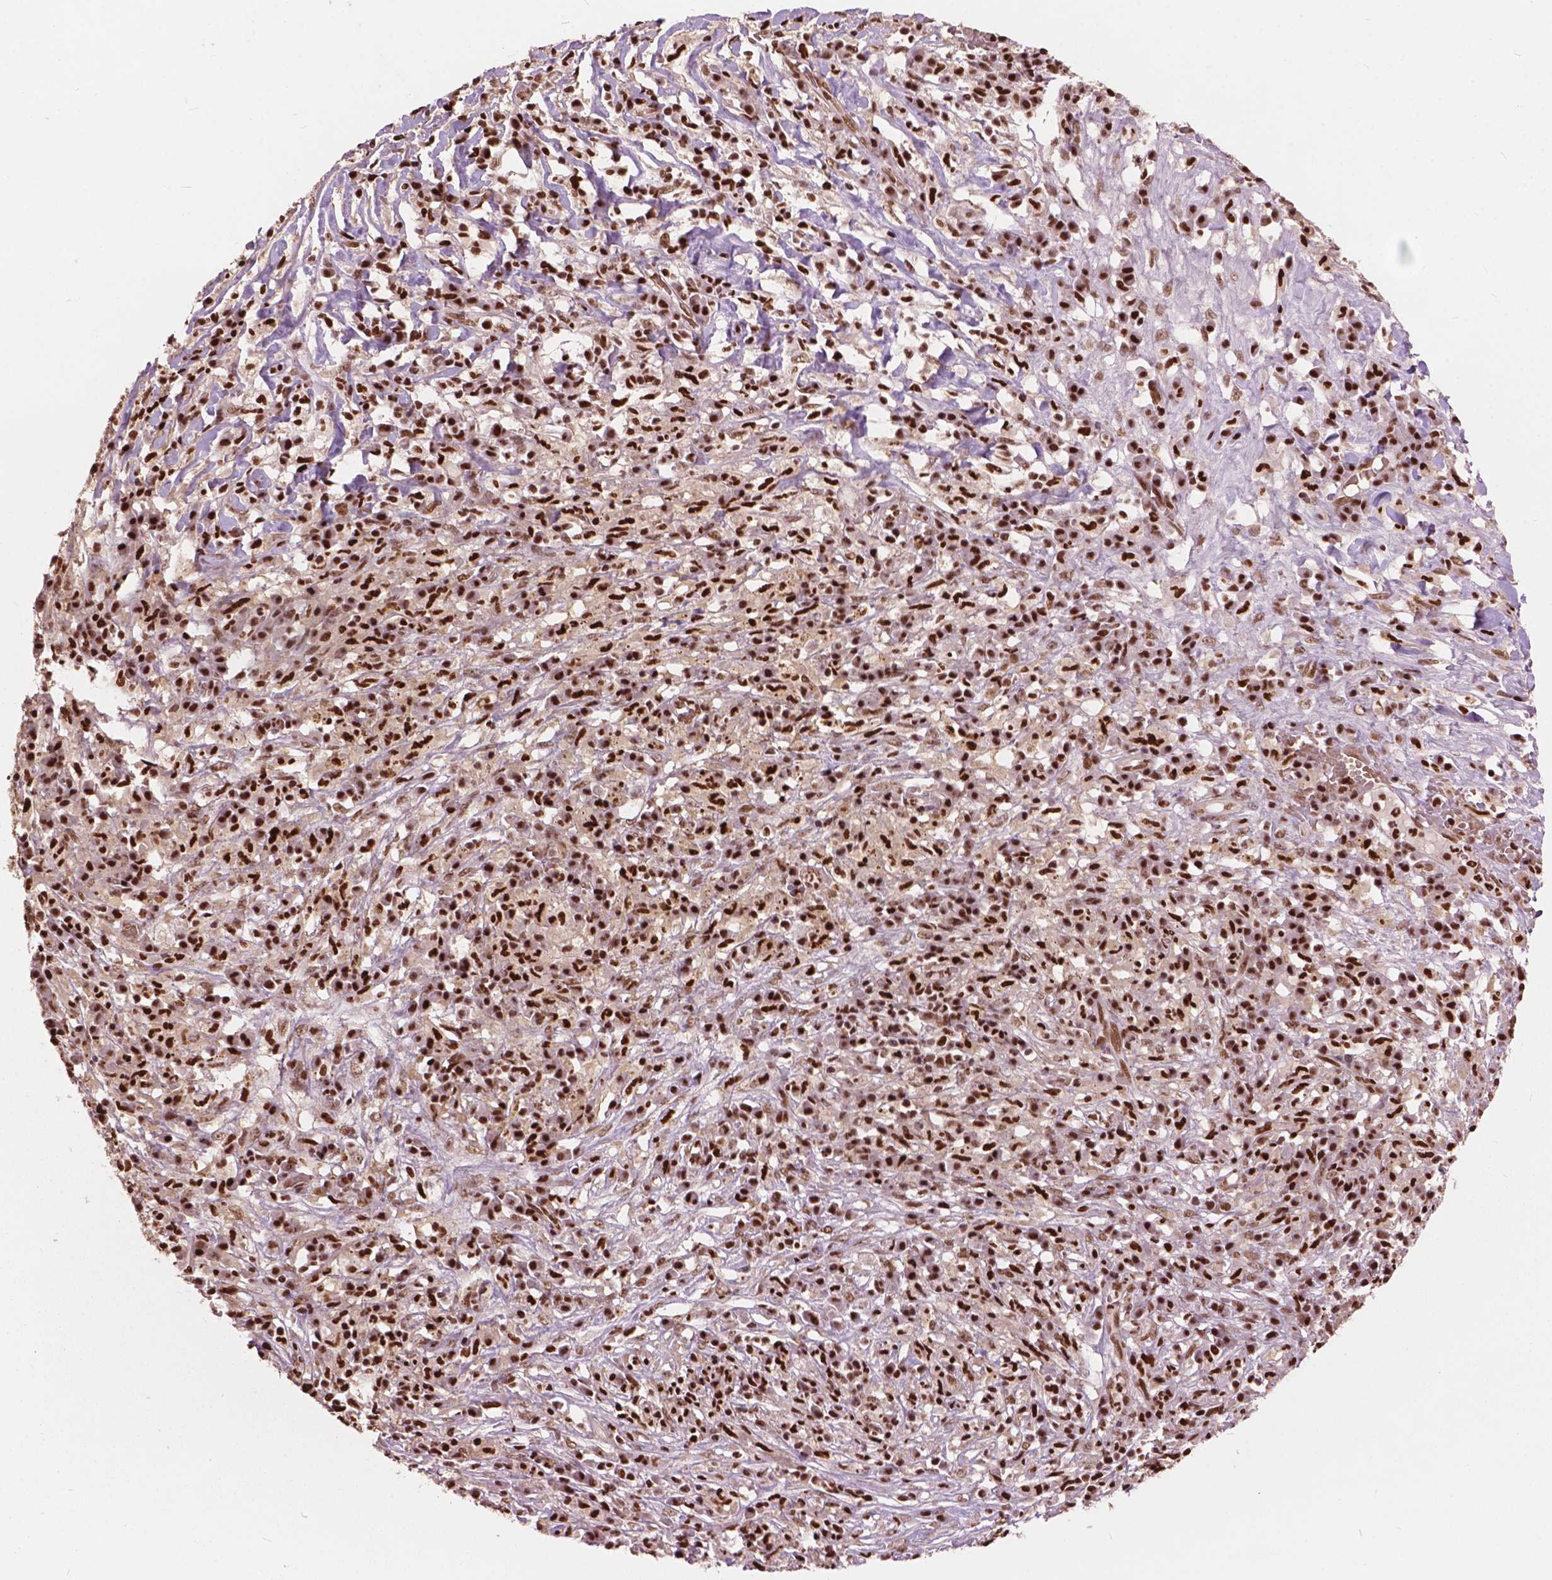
{"staining": {"intensity": "strong", "quantity": ">75%", "location": "nuclear"}, "tissue": "melanoma", "cell_type": "Tumor cells", "image_type": "cancer", "snomed": [{"axis": "morphology", "description": "Malignant melanoma, NOS"}, {"axis": "topography", "description": "Skin"}], "caption": "Strong nuclear protein staining is present in approximately >75% of tumor cells in melanoma. (Stains: DAB (3,3'-diaminobenzidine) in brown, nuclei in blue, Microscopy: brightfield microscopy at high magnification).", "gene": "ANP32B", "patient": {"sex": "female", "age": 91}}